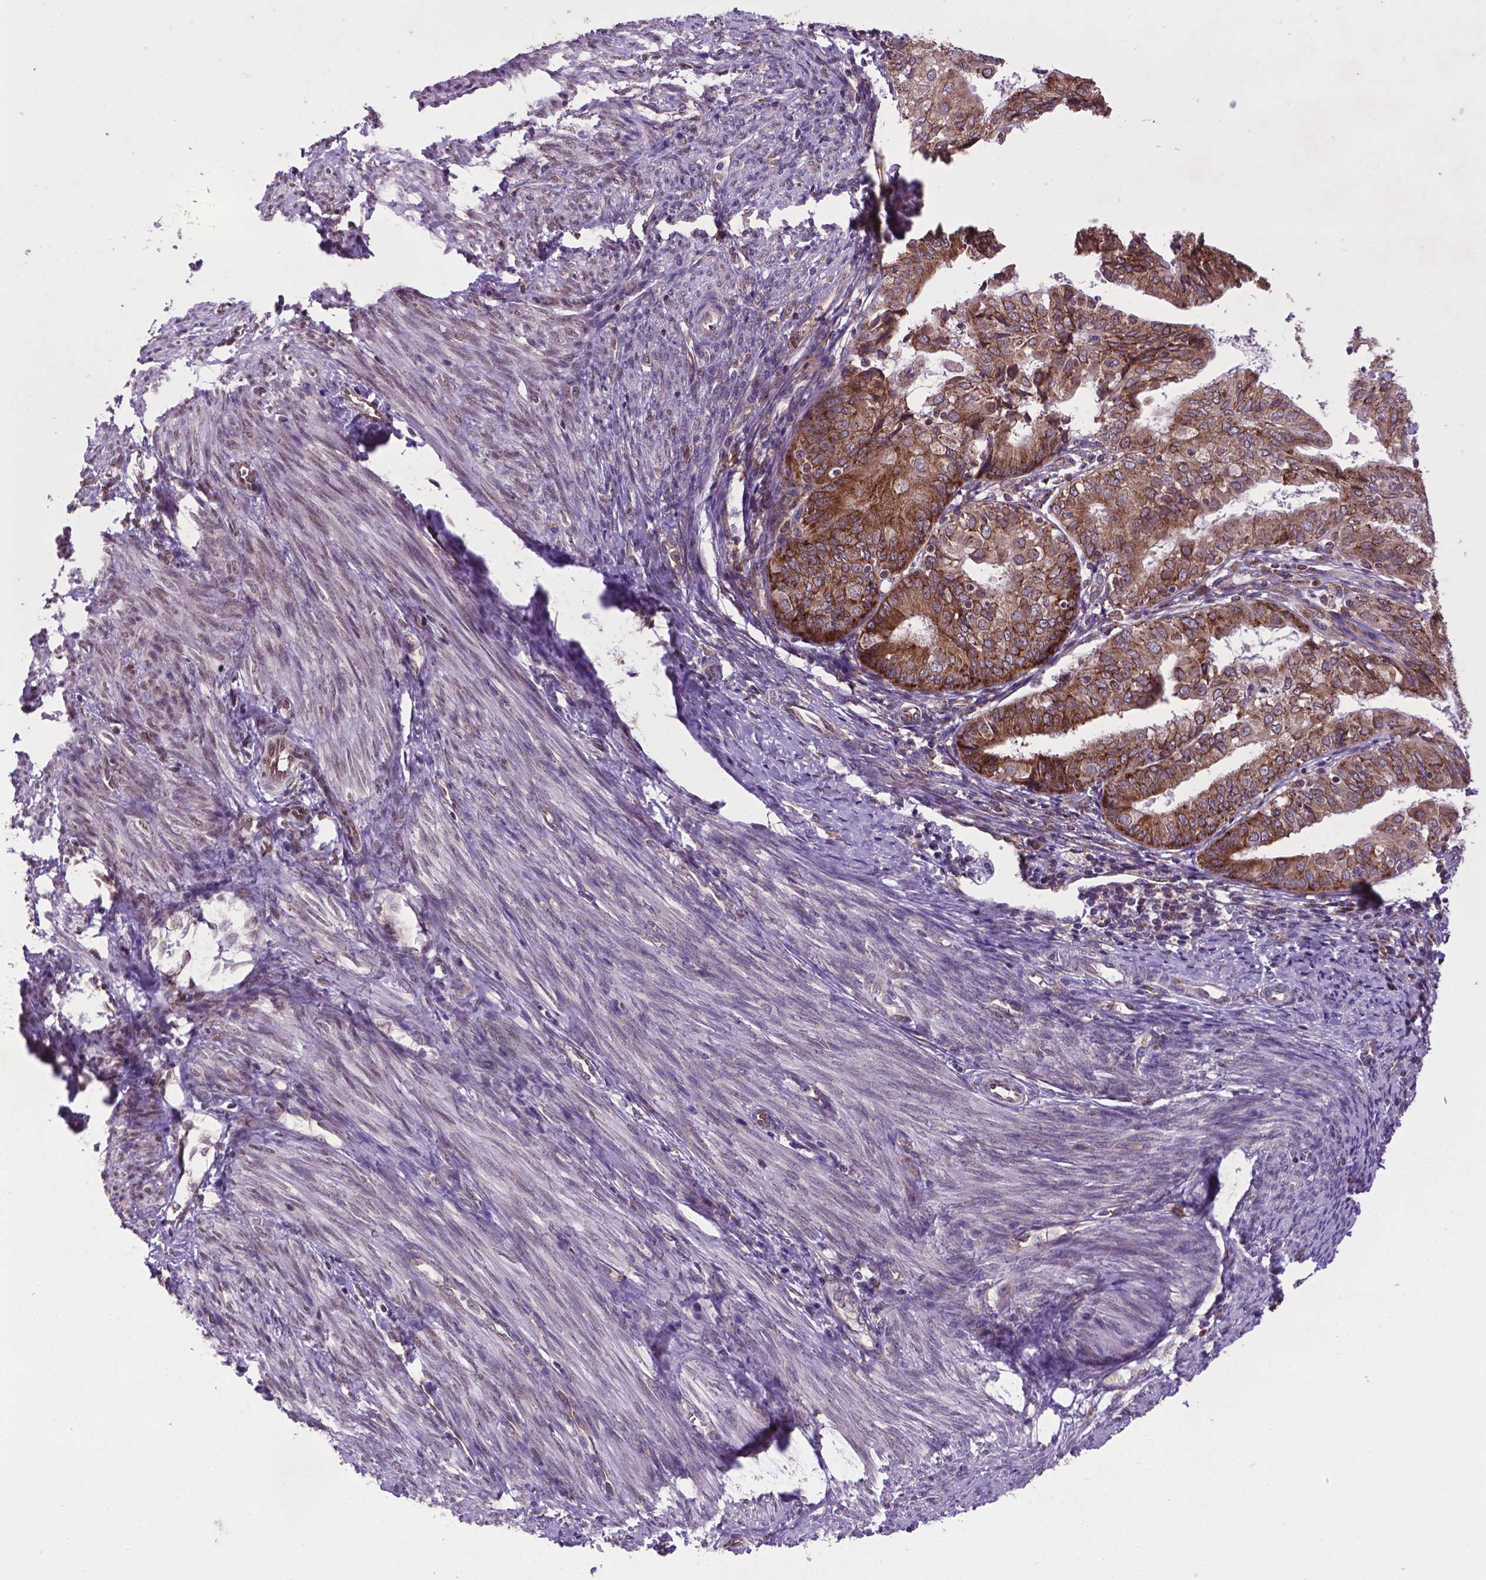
{"staining": {"intensity": "moderate", "quantity": ">75%", "location": "cytoplasmic/membranous"}, "tissue": "endometrial cancer", "cell_type": "Tumor cells", "image_type": "cancer", "snomed": [{"axis": "morphology", "description": "Adenocarcinoma, NOS"}, {"axis": "topography", "description": "Endometrium"}], "caption": "Protein staining of endometrial cancer tissue shows moderate cytoplasmic/membranous expression in approximately >75% of tumor cells. (DAB = brown stain, brightfield microscopy at high magnification).", "gene": "WDR83OS", "patient": {"sex": "female", "age": 68}}